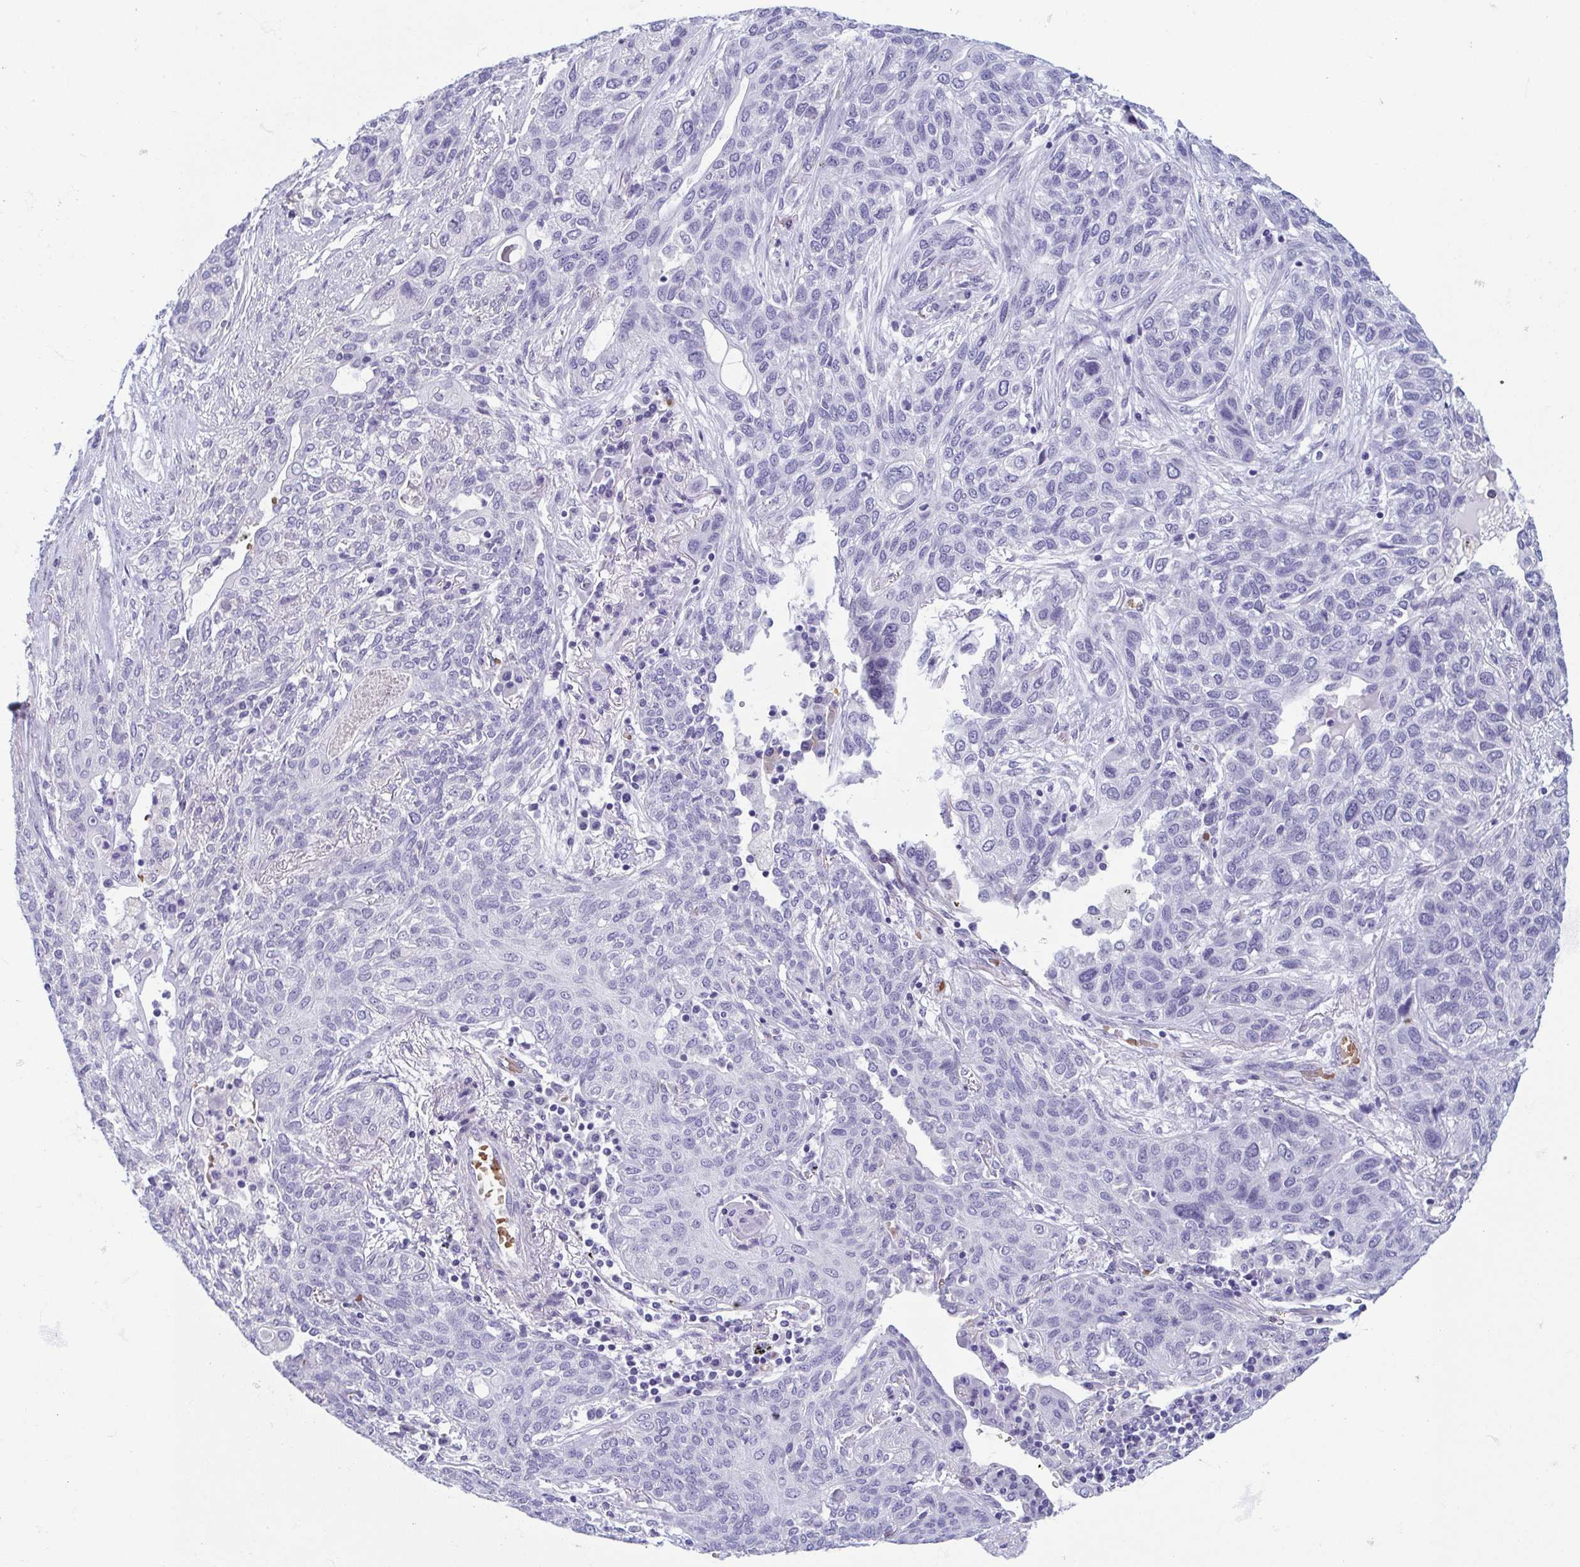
{"staining": {"intensity": "negative", "quantity": "none", "location": "none"}, "tissue": "lung cancer", "cell_type": "Tumor cells", "image_type": "cancer", "snomed": [{"axis": "morphology", "description": "Squamous cell carcinoma, NOS"}, {"axis": "topography", "description": "Lung"}], "caption": "Tumor cells are negative for protein expression in human lung cancer (squamous cell carcinoma). Brightfield microscopy of IHC stained with DAB (3,3'-diaminobenzidine) (brown) and hematoxylin (blue), captured at high magnification.", "gene": "MORC4", "patient": {"sex": "female", "age": 70}}